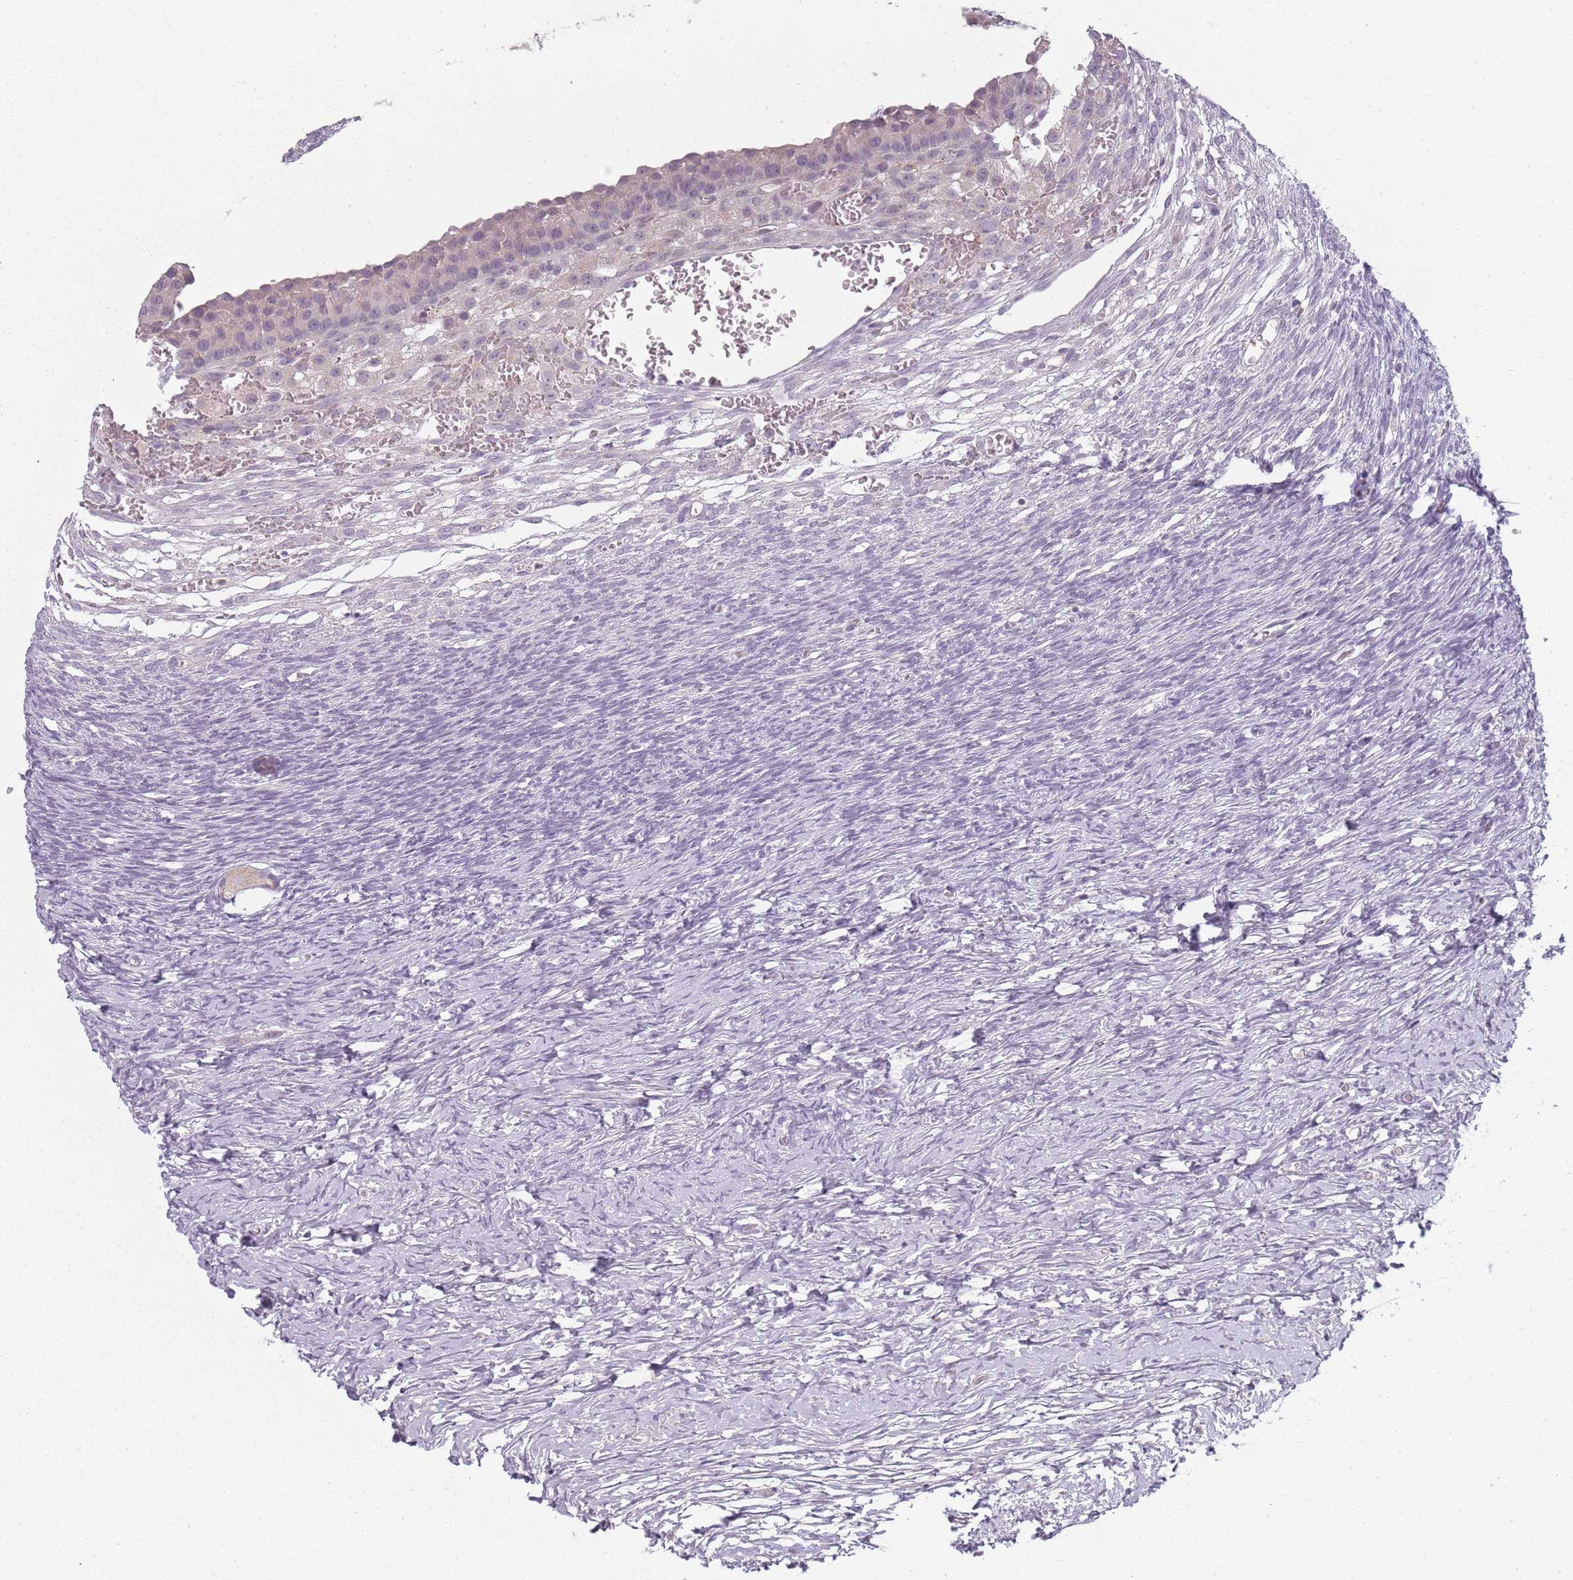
{"staining": {"intensity": "negative", "quantity": "none", "location": "none"}, "tissue": "ovary", "cell_type": "Follicle cells", "image_type": "normal", "snomed": [{"axis": "morphology", "description": "Normal tissue, NOS"}, {"axis": "topography", "description": "Ovary"}], "caption": "An IHC histopathology image of unremarkable ovary is shown. There is no staining in follicle cells of ovary. (DAB (3,3'-diaminobenzidine) IHC, high magnification).", "gene": "CC2D2B", "patient": {"sex": "female", "age": 39}}